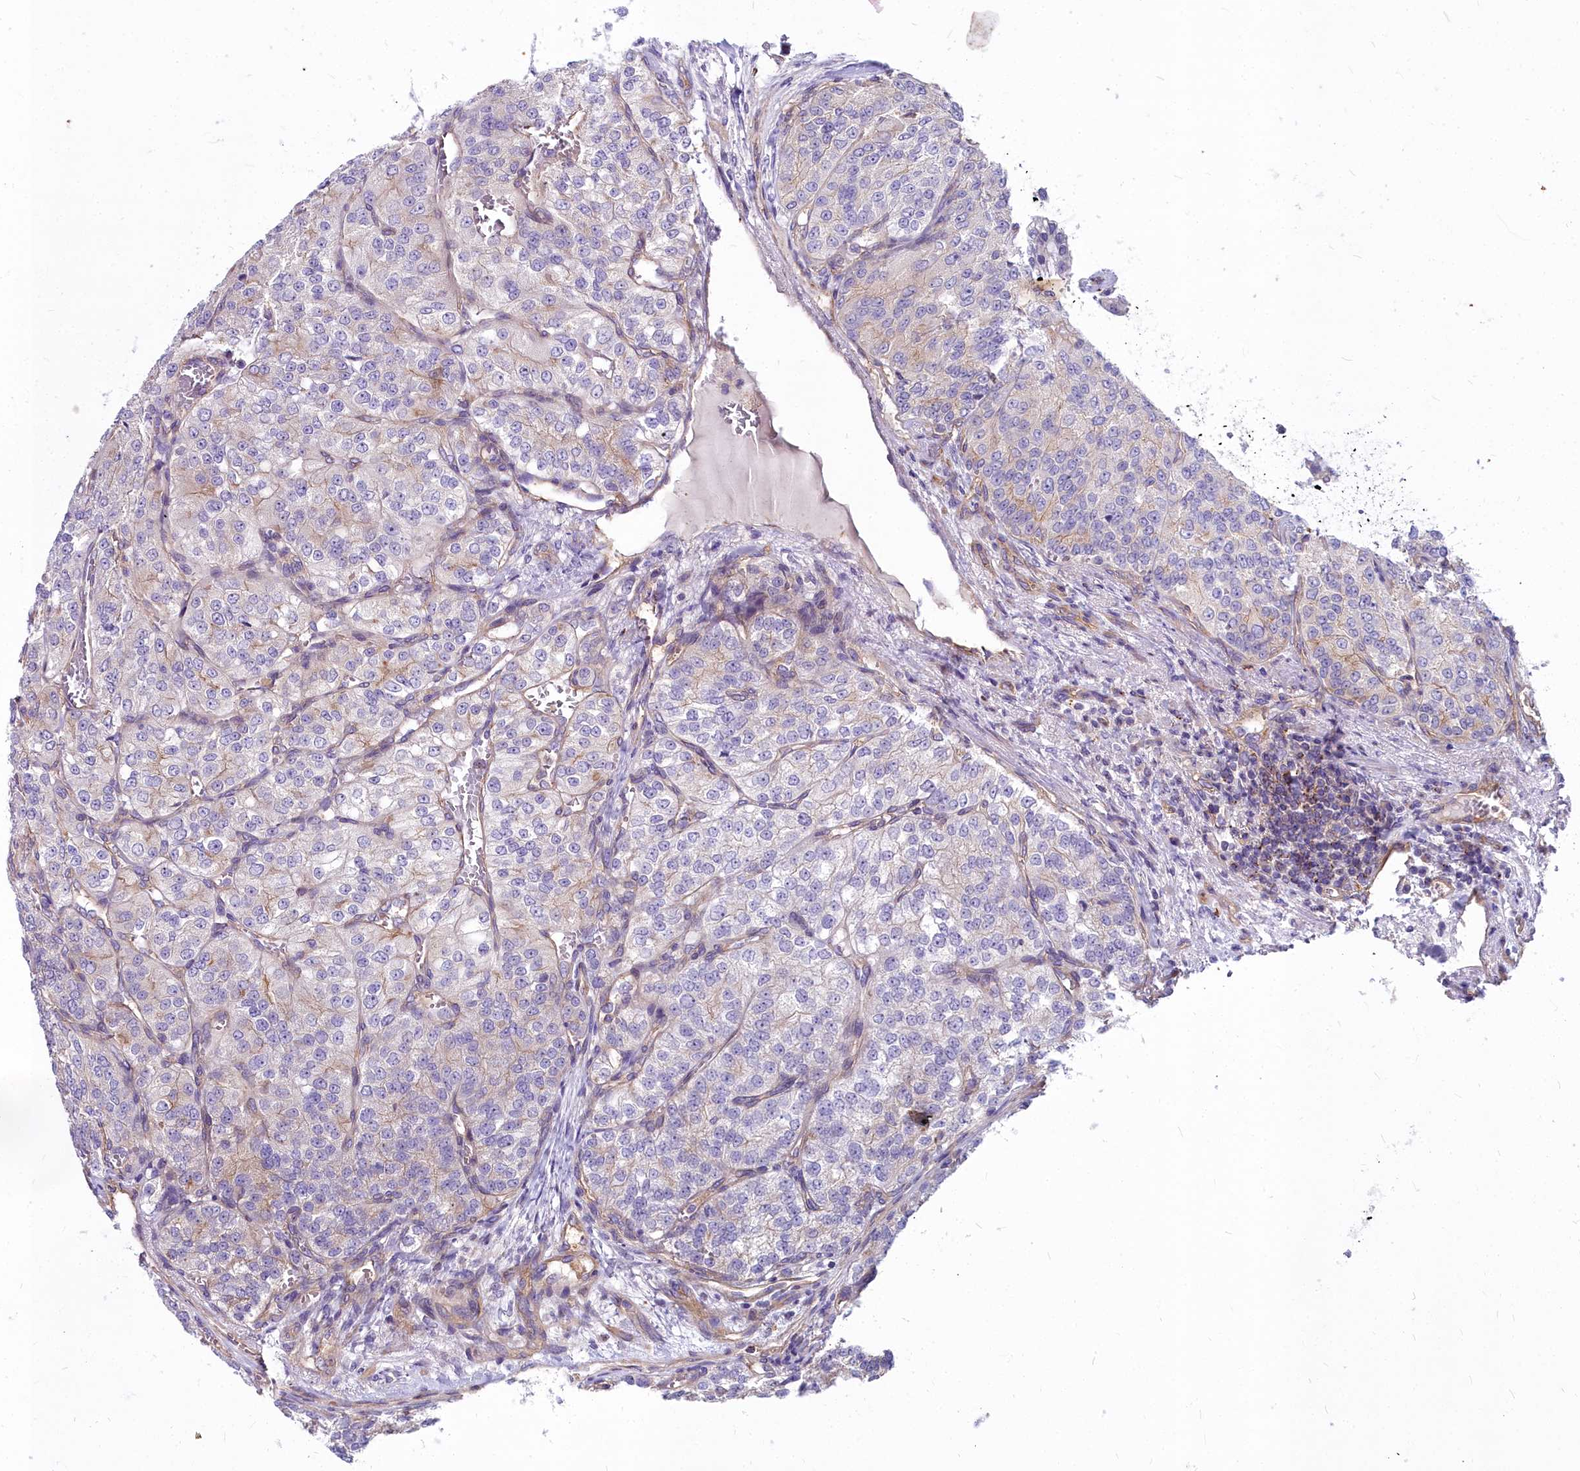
{"staining": {"intensity": "moderate", "quantity": "<25%", "location": "cytoplasmic/membranous"}, "tissue": "renal cancer", "cell_type": "Tumor cells", "image_type": "cancer", "snomed": [{"axis": "morphology", "description": "Adenocarcinoma, NOS"}, {"axis": "topography", "description": "Kidney"}], "caption": "The immunohistochemical stain labels moderate cytoplasmic/membranous expression in tumor cells of renal adenocarcinoma tissue.", "gene": "HLA-DOA", "patient": {"sex": "female", "age": 63}}